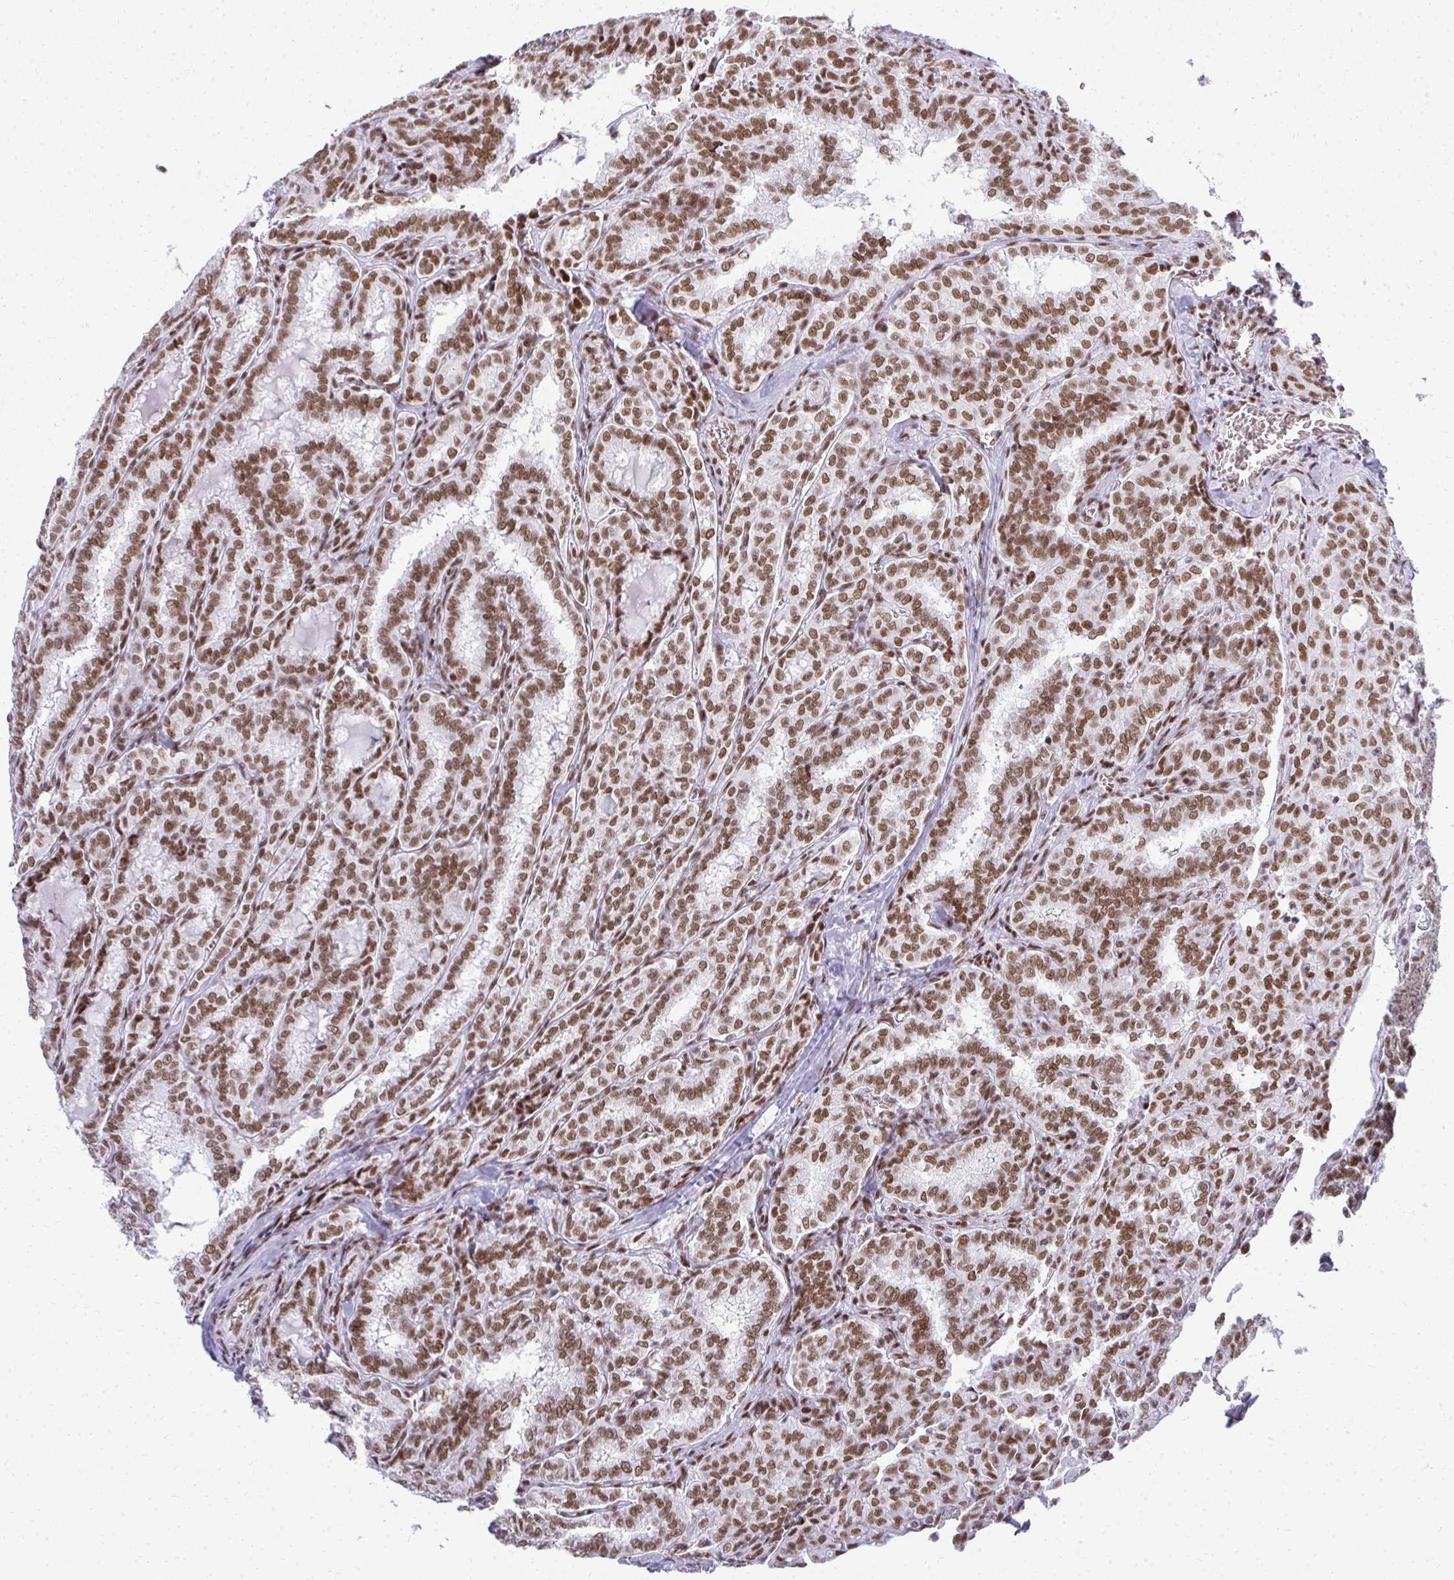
{"staining": {"intensity": "moderate", "quantity": ">75%", "location": "nuclear"}, "tissue": "thyroid cancer", "cell_type": "Tumor cells", "image_type": "cancer", "snomed": [{"axis": "morphology", "description": "Papillary adenocarcinoma, NOS"}, {"axis": "topography", "description": "Thyroid gland"}], "caption": "Papillary adenocarcinoma (thyroid) stained with immunohistochemistry (IHC) demonstrates moderate nuclear expression in approximately >75% of tumor cells.", "gene": "CREBBP", "patient": {"sex": "female", "age": 30}}